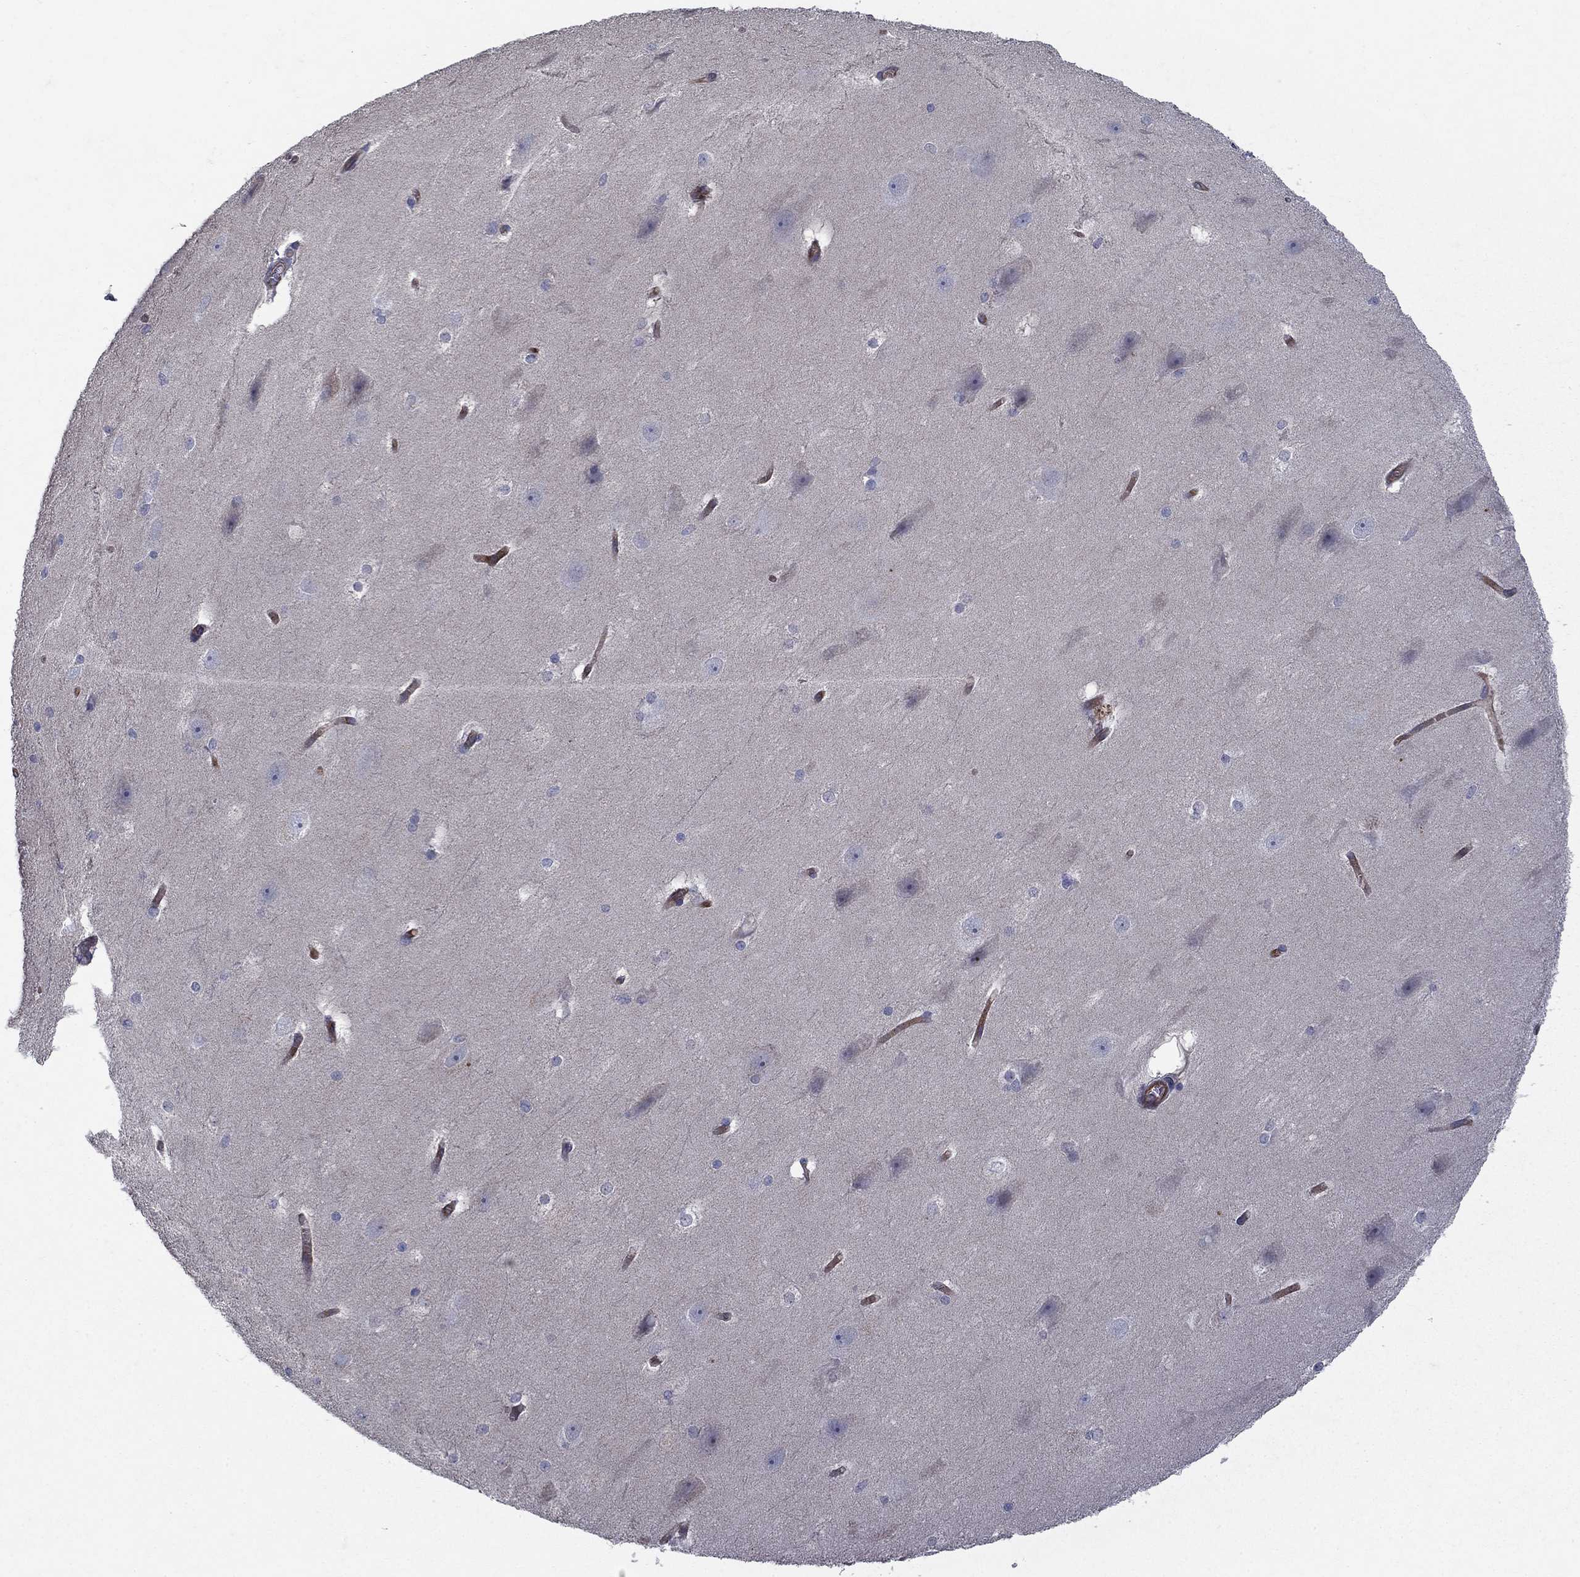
{"staining": {"intensity": "negative", "quantity": "none", "location": "none"}, "tissue": "hippocampus", "cell_type": "Glial cells", "image_type": "normal", "snomed": [{"axis": "morphology", "description": "Normal tissue, NOS"}, {"axis": "topography", "description": "Cerebral cortex"}, {"axis": "topography", "description": "Hippocampus"}], "caption": "A histopathology image of hippocampus stained for a protein exhibits no brown staining in glial cells. Brightfield microscopy of immunohistochemistry (IHC) stained with DAB (3,3'-diaminobenzidine) (brown) and hematoxylin (blue), captured at high magnification.", "gene": "SLC7A1", "patient": {"sex": "female", "age": 19}}